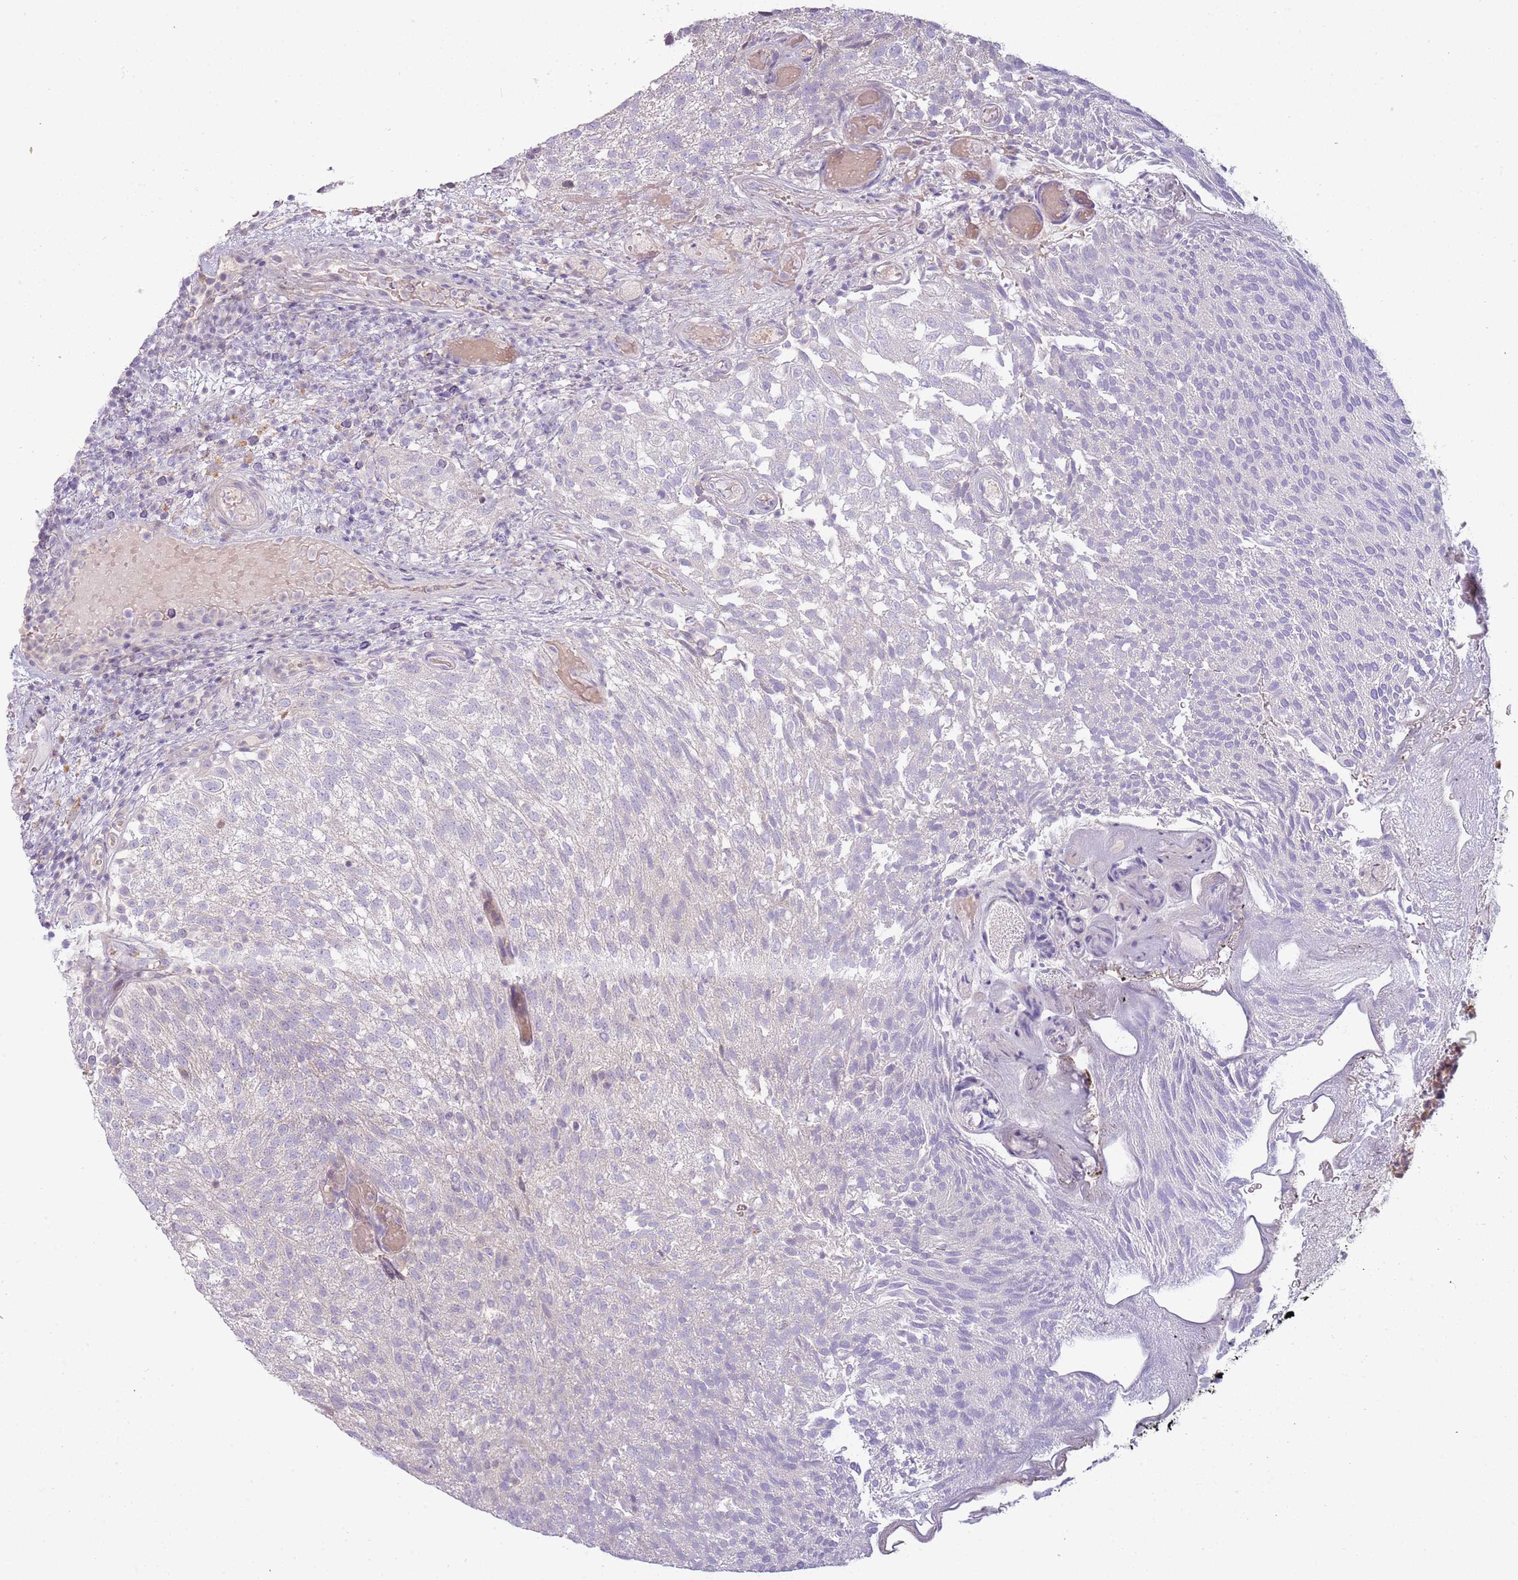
{"staining": {"intensity": "negative", "quantity": "none", "location": "none"}, "tissue": "urothelial cancer", "cell_type": "Tumor cells", "image_type": "cancer", "snomed": [{"axis": "morphology", "description": "Urothelial carcinoma, Low grade"}, {"axis": "topography", "description": "Urinary bladder"}], "caption": "There is no significant expression in tumor cells of urothelial carcinoma (low-grade).", "gene": "ARHGAP5", "patient": {"sex": "male", "age": 78}}